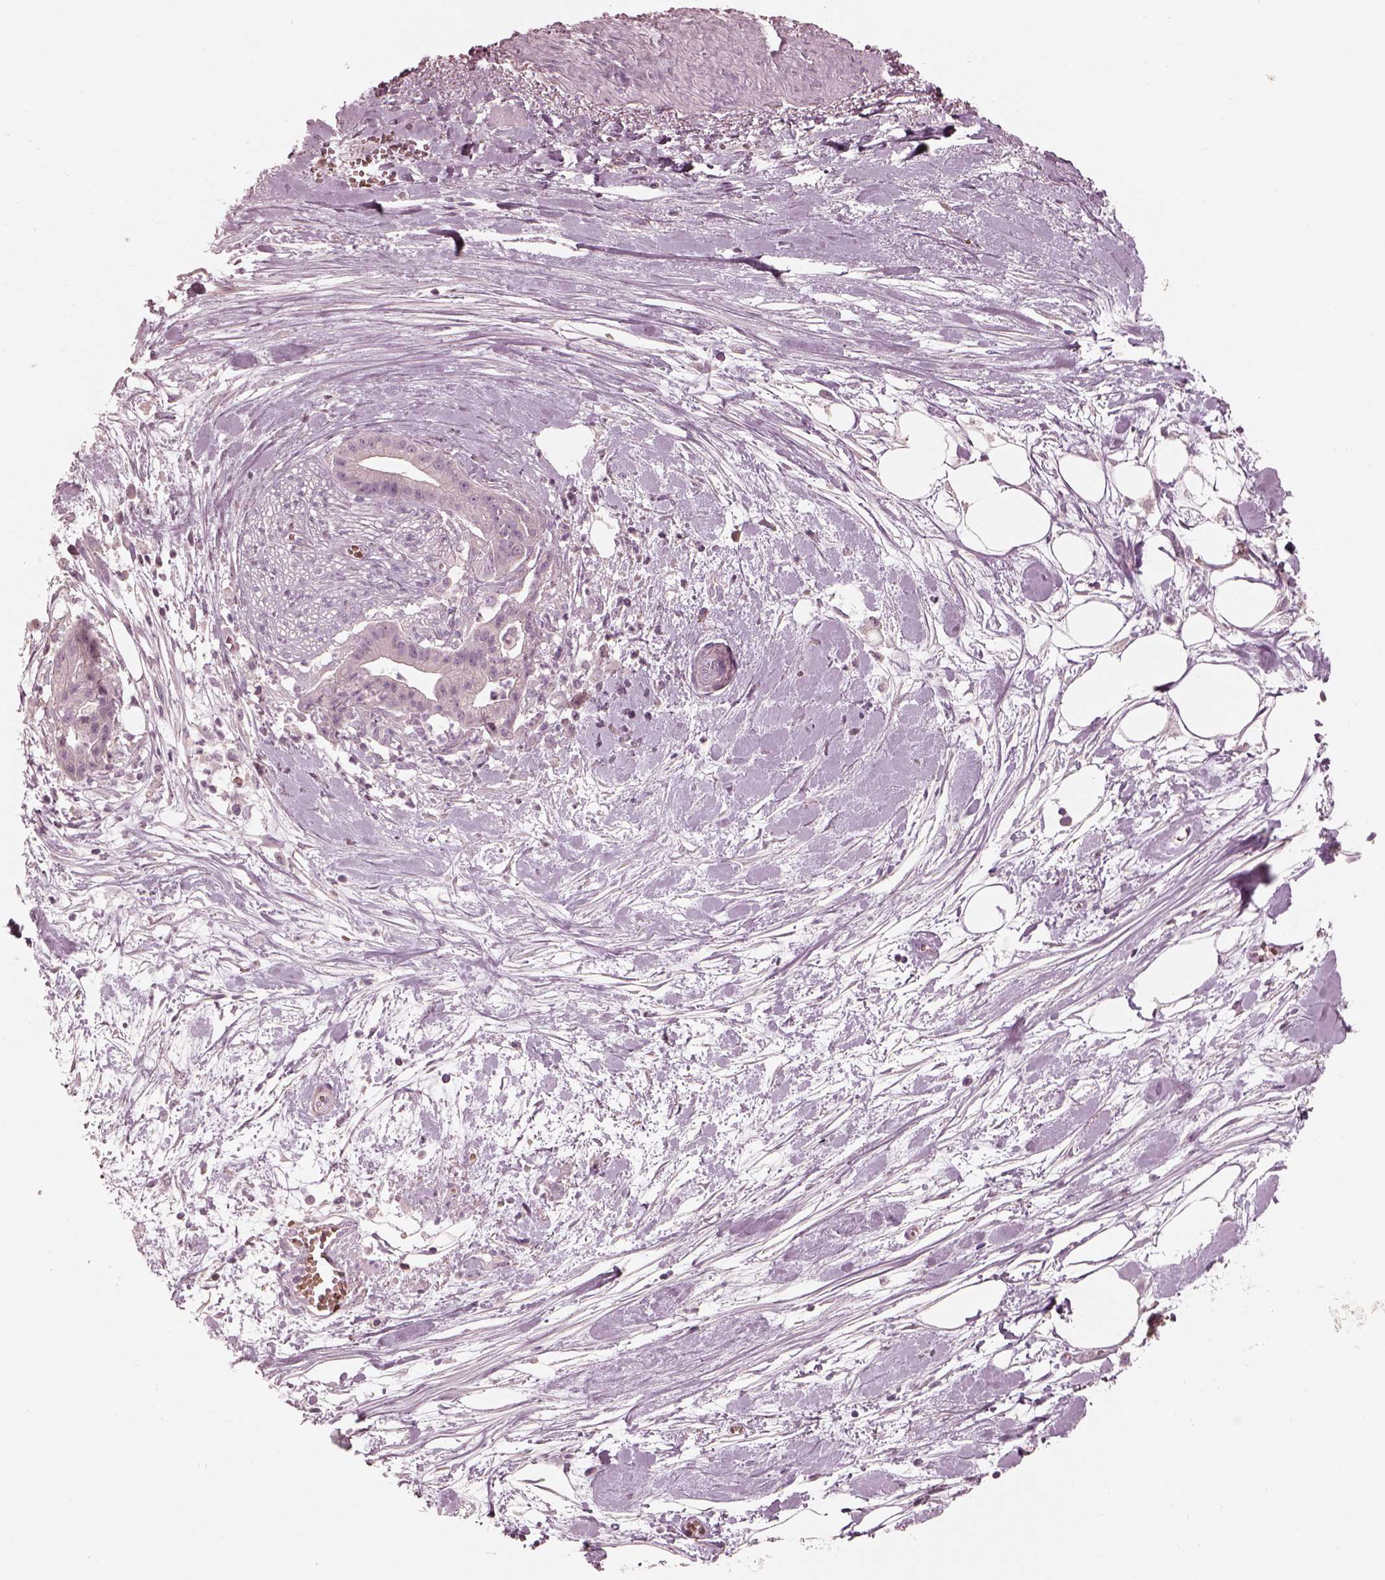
{"staining": {"intensity": "negative", "quantity": "none", "location": "none"}, "tissue": "pancreatic cancer", "cell_type": "Tumor cells", "image_type": "cancer", "snomed": [{"axis": "morphology", "description": "Normal tissue, NOS"}, {"axis": "morphology", "description": "Adenocarcinoma, NOS"}, {"axis": "topography", "description": "Lymph node"}, {"axis": "topography", "description": "Pancreas"}], "caption": "Tumor cells are negative for brown protein staining in adenocarcinoma (pancreatic).", "gene": "ANKLE1", "patient": {"sex": "female", "age": 58}}